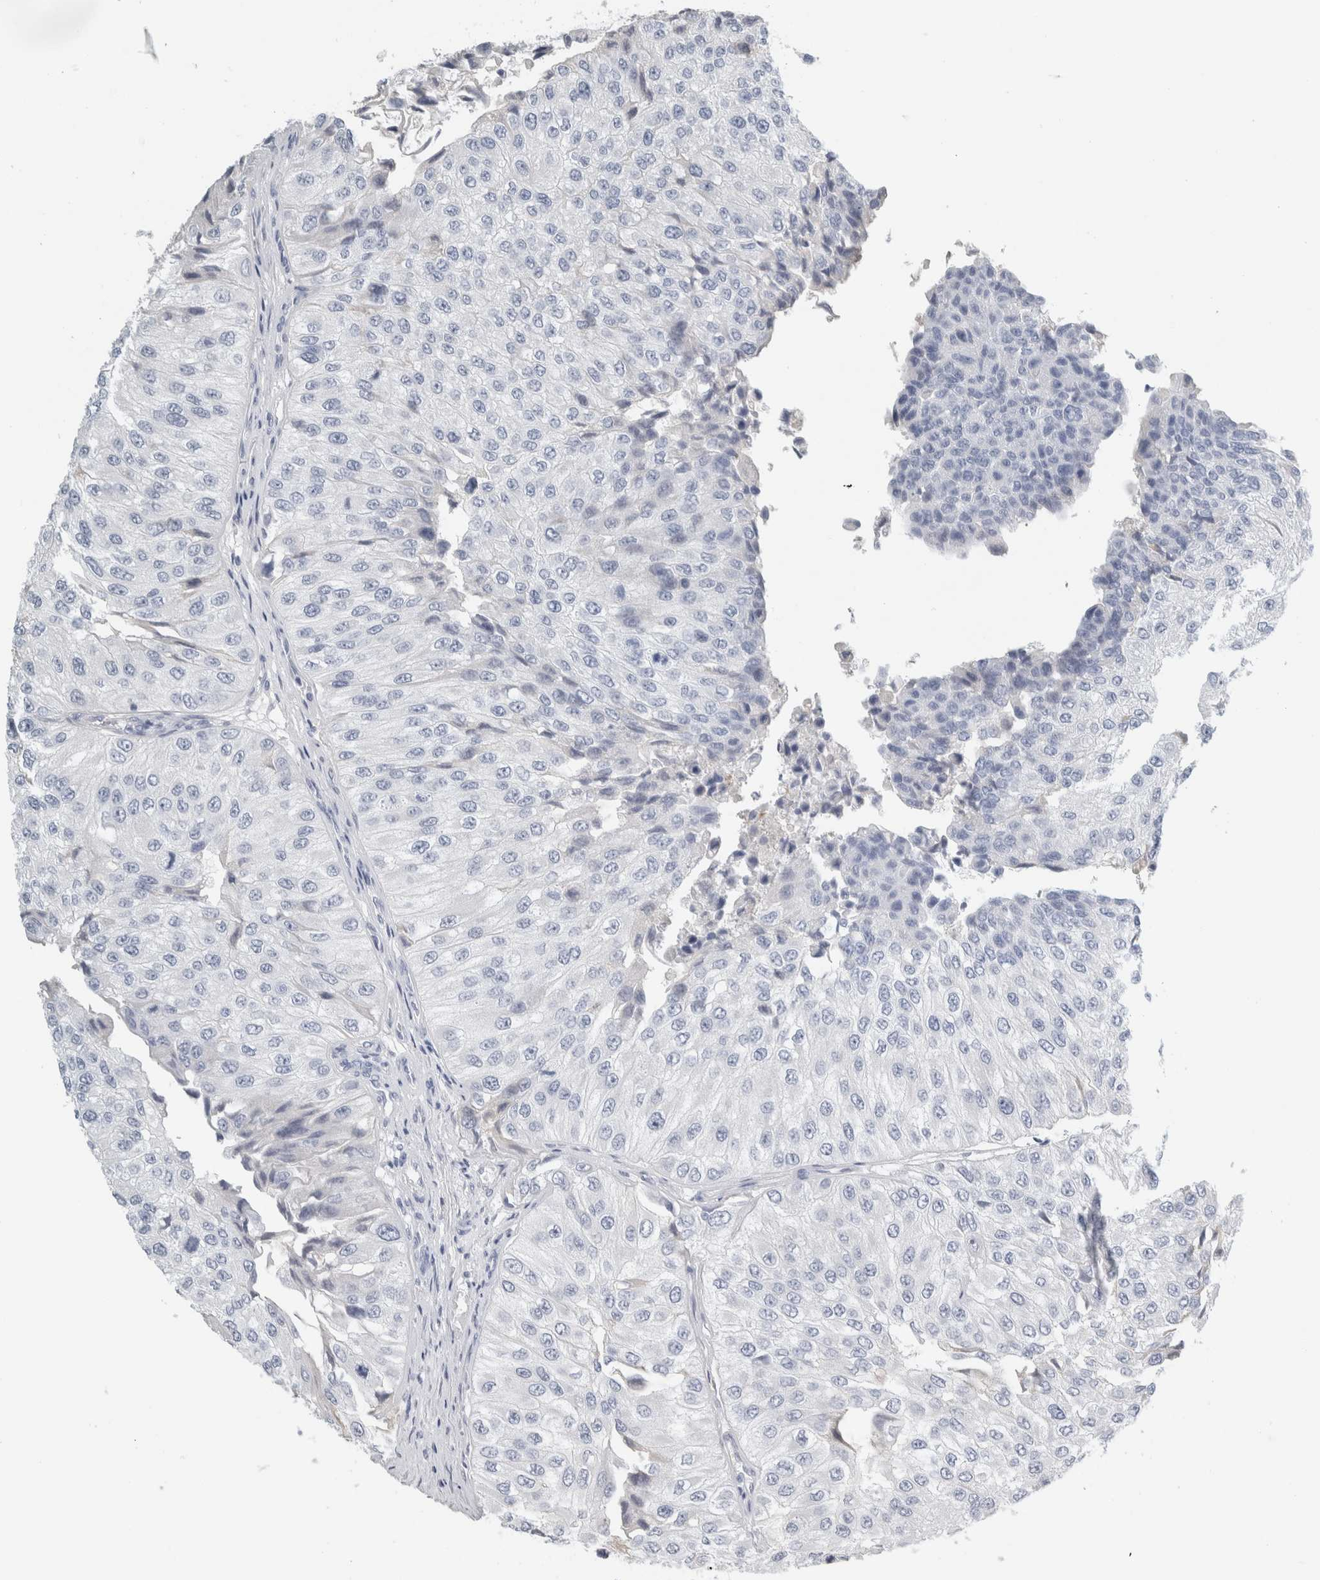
{"staining": {"intensity": "negative", "quantity": "none", "location": "none"}, "tissue": "urothelial cancer", "cell_type": "Tumor cells", "image_type": "cancer", "snomed": [{"axis": "morphology", "description": "Urothelial carcinoma, High grade"}, {"axis": "topography", "description": "Kidney"}, {"axis": "topography", "description": "Urinary bladder"}], "caption": "Immunohistochemical staining of urothelial carcinoma (high-grade) reveals no significant staining in tumor cells.", "gene": "TSPAN8", "patient": {"sex": "male", "age": 77}}